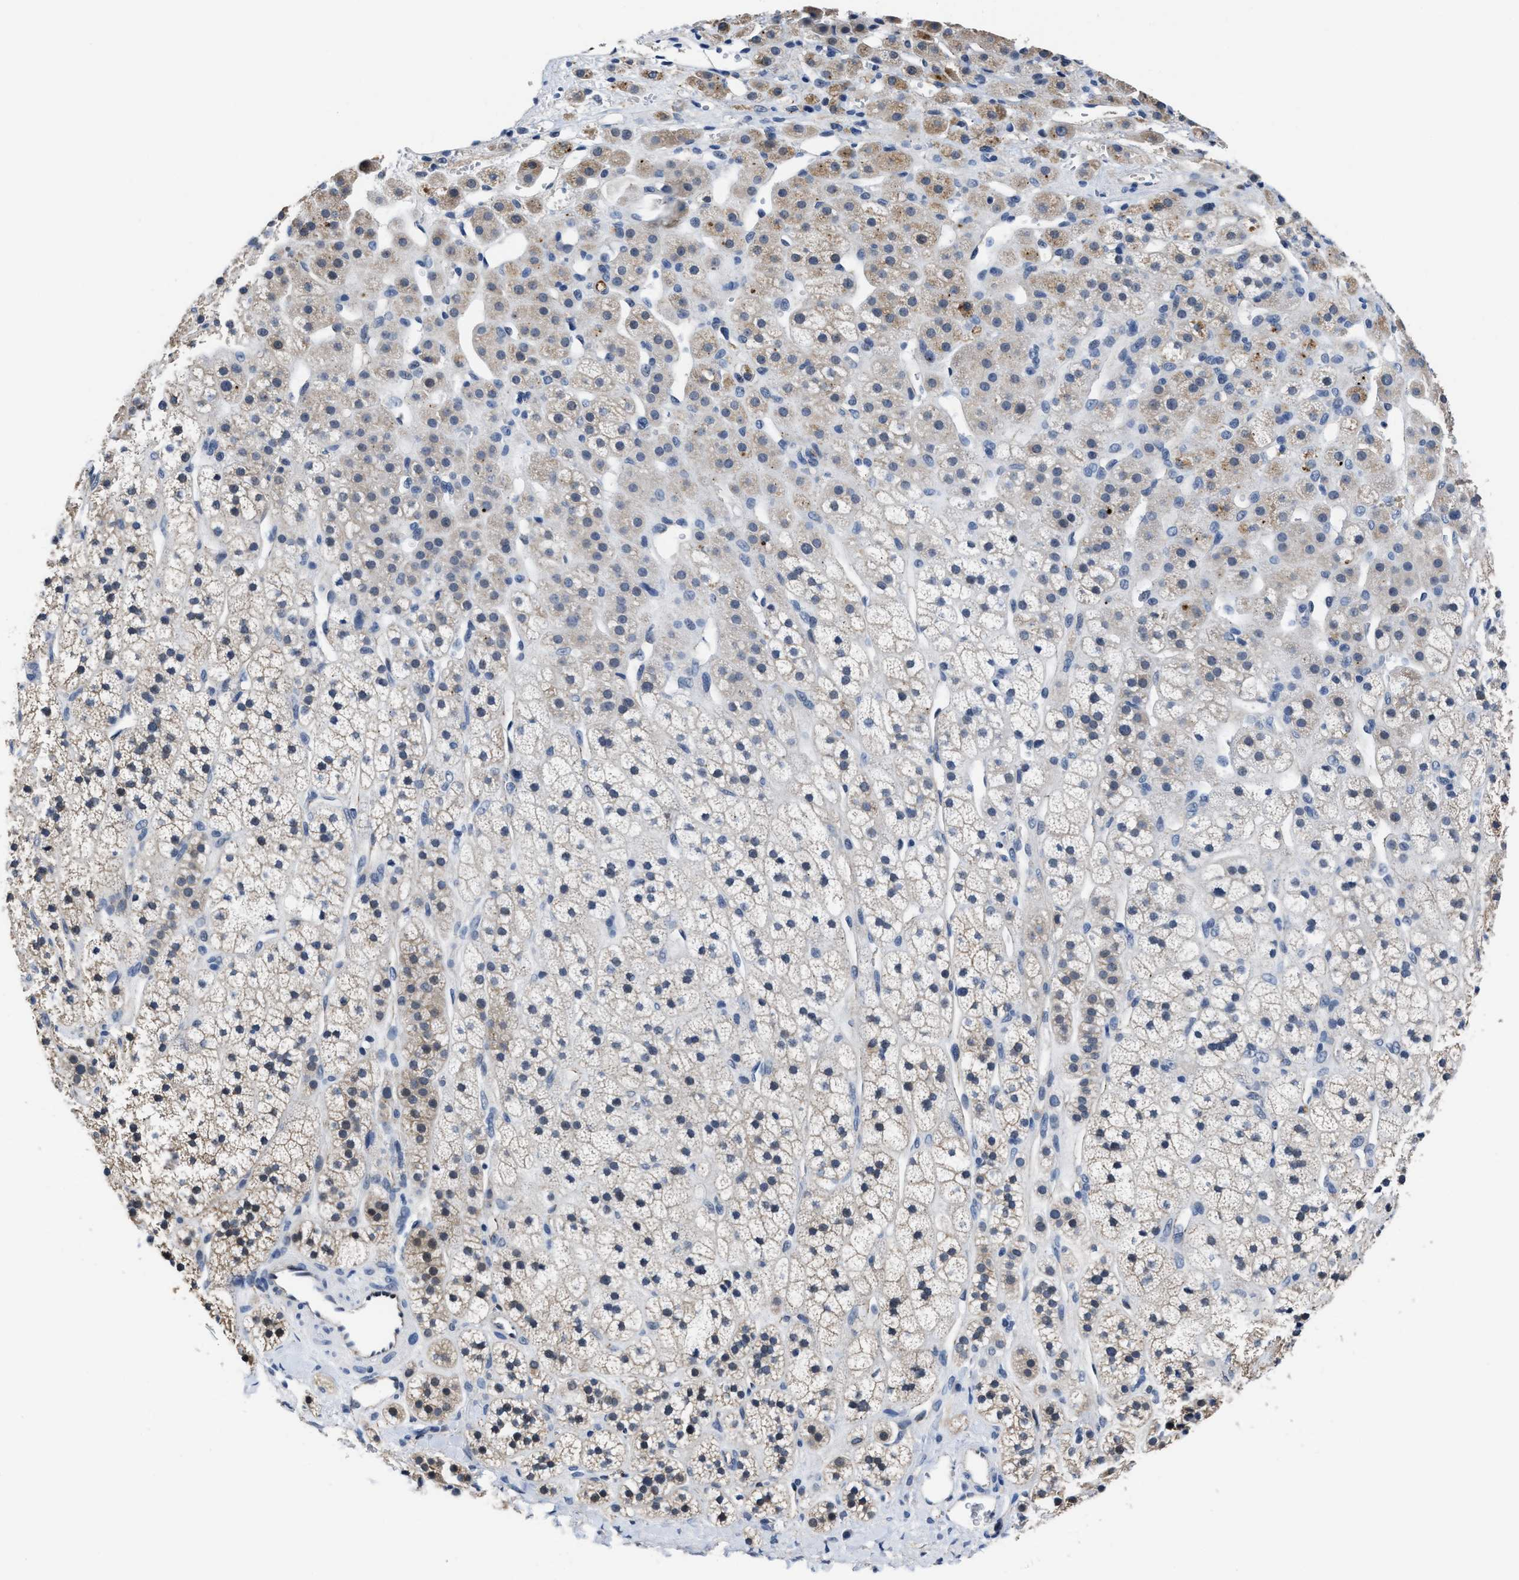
{"staining": {"intensity": "weak", "quantity": "25%-75%", "location": "cytoplasmic/membranous"}, "tissue": "adrenal gland", "cell_type": "Glandular cells", "image_type": "normal", "snomed": [{"axis": "morphology", "description": "Normal tissue, NOS"}, {"axis": "topography", "description": "Adrenal gland"}], "caption": "Immunohistochemical staining of benign adrenal gland demonstrates weak cytoplasmic/membranous protein positivity in approximately 25%-75% of glandular cells. (brown staining indicates protein expression, while blue staining denotes nuclei).", "gene": "GHITM", "patient": {"sex": "male", "age": 56}}